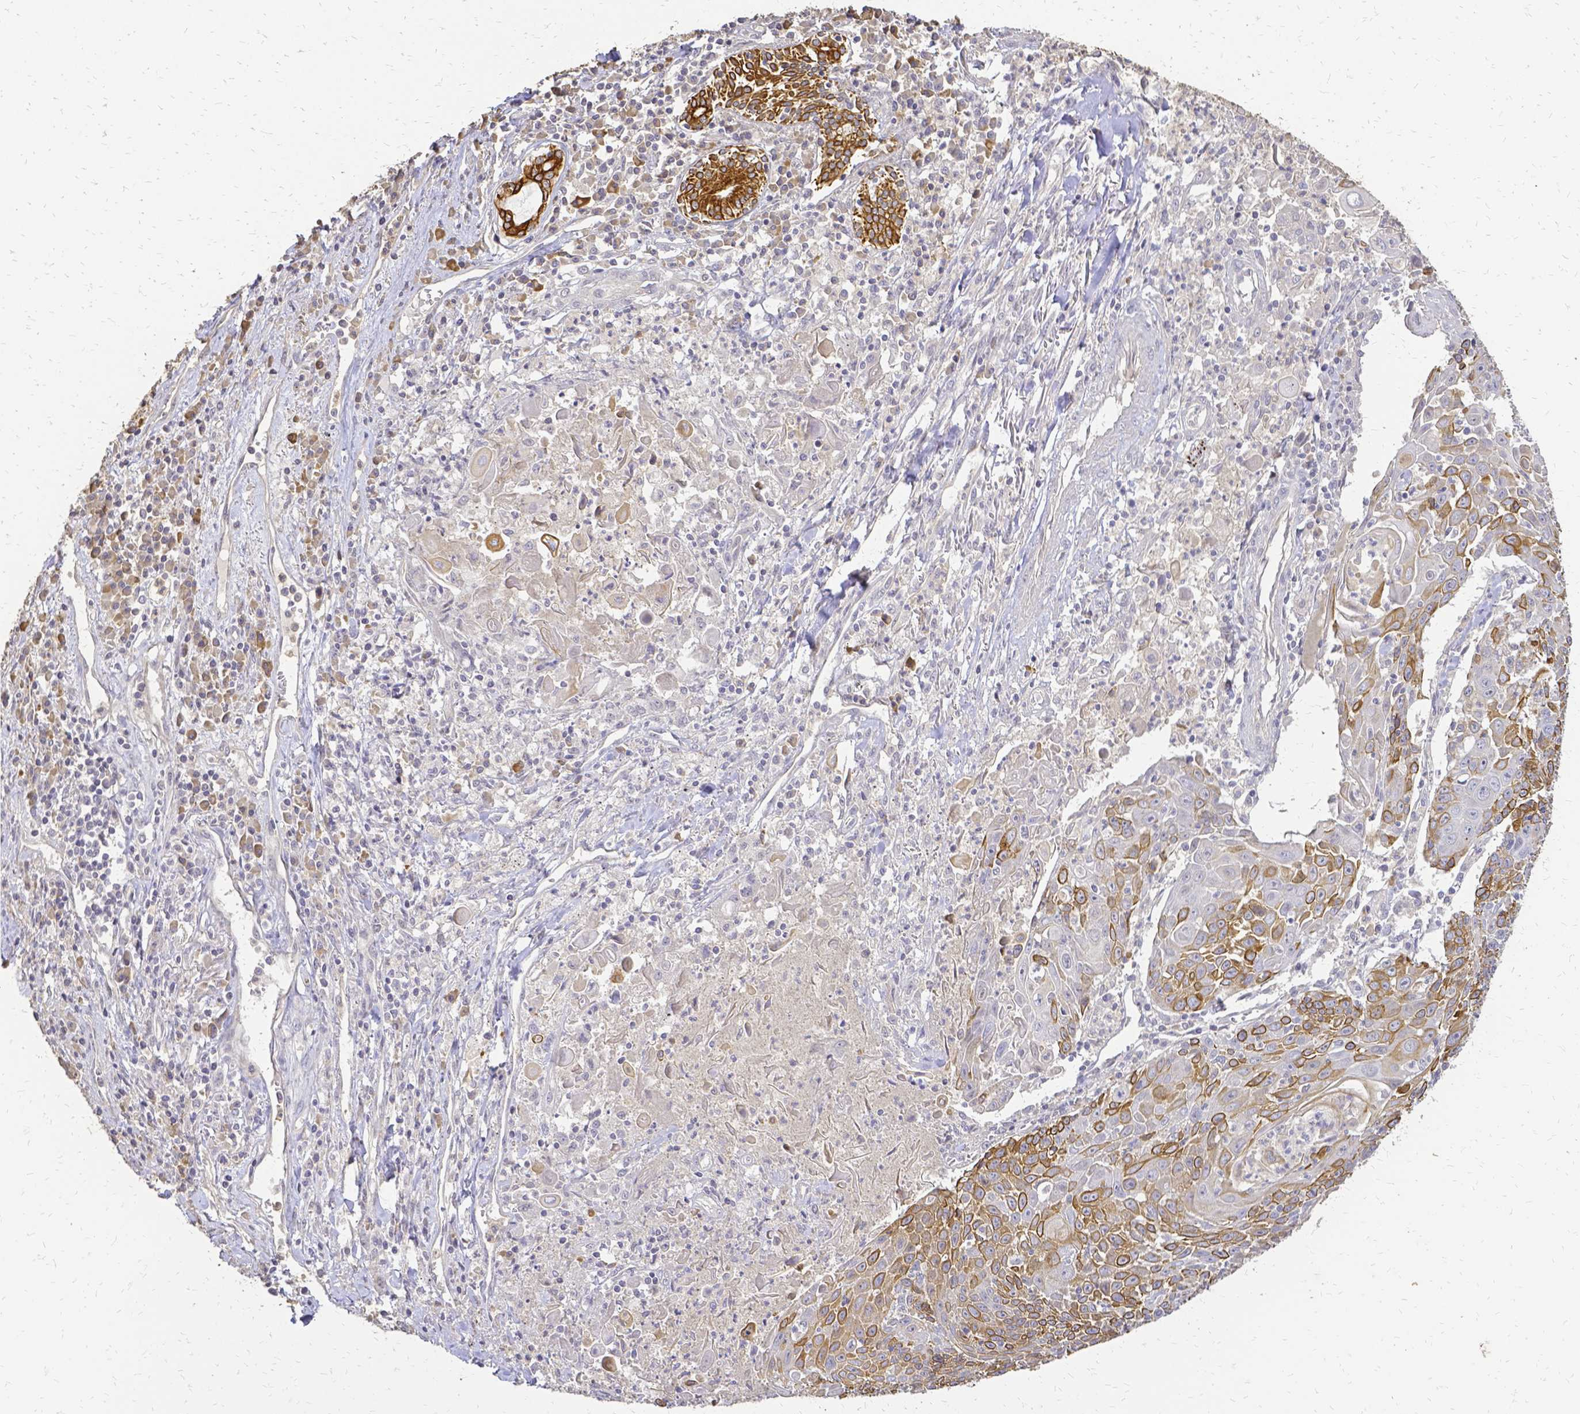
{"staining": {"intensity": "moderate", "quantity": "25%-75%", "location": "cytoplasmic/membranous"}, "tissue": "lung cancer", "cell_type": "Tumor cells", "image_type": "cancer", "snomed": [{"axis": "morphology", "description": "Squamous cell carcinoma, NOS"}, {"axis": "morphology", "description": "Squamous cell carcinoma, metastatic, NOS"}, {"axis": "topography", "description": "Lung"}, {"axis": "topography", "description": "Pleura, NOS"}], "caption": "Lung cancer (metastatic squamous cell carcinoma) was stained to show a protein in brown. There is medium levels of moderate cytoplasmic/membranous positivity in about 25%-75% of tumor cells.", "gene": "CIB1", "patient": {"sex": "male", "age": 72}}